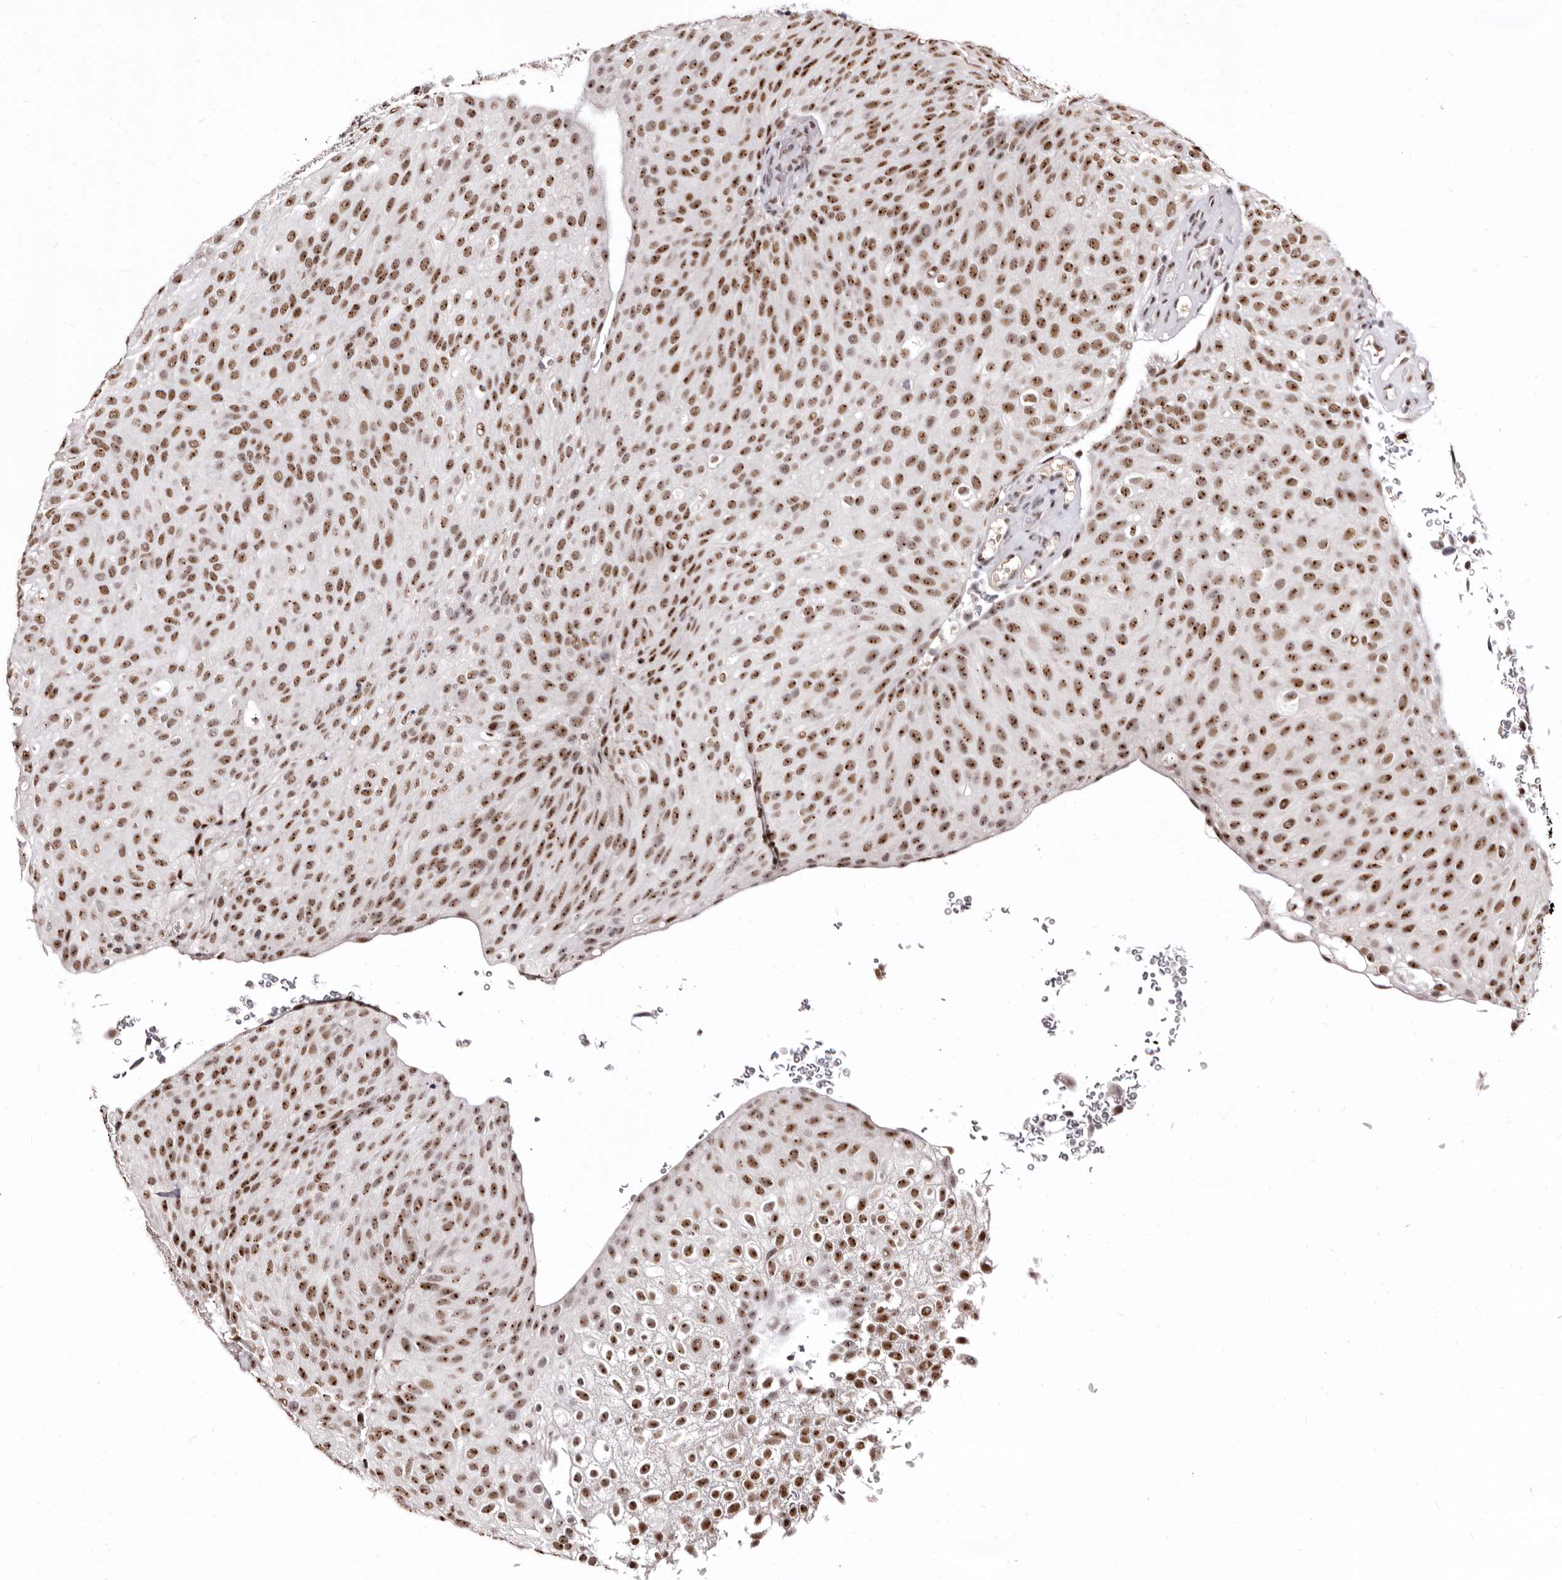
{"staining": {"intensity": "moderate", "quantity": ">75%", "location": "nuclear"}, "tissue": "urothelial cancer", "cell_type": "Tumor cells", "image_type": "cancer", "snomed": [{"axis": "morphology", "description": "Urothelial carcinoma, Low grade"}, {"axis": "topography", "description": "Urinary bladder"}], "caption": "Immunohistochemistry (IHC) of human low-grade urothelial carcinoma demonstrates medium levels of moderate nuclear positivity in about >75% of tumor cells. (DAB IHC, brown staining for protein, blue staining for nuclei).", "gene": "ANAPC11", "patient": {"sex": "male", "age": 78}}